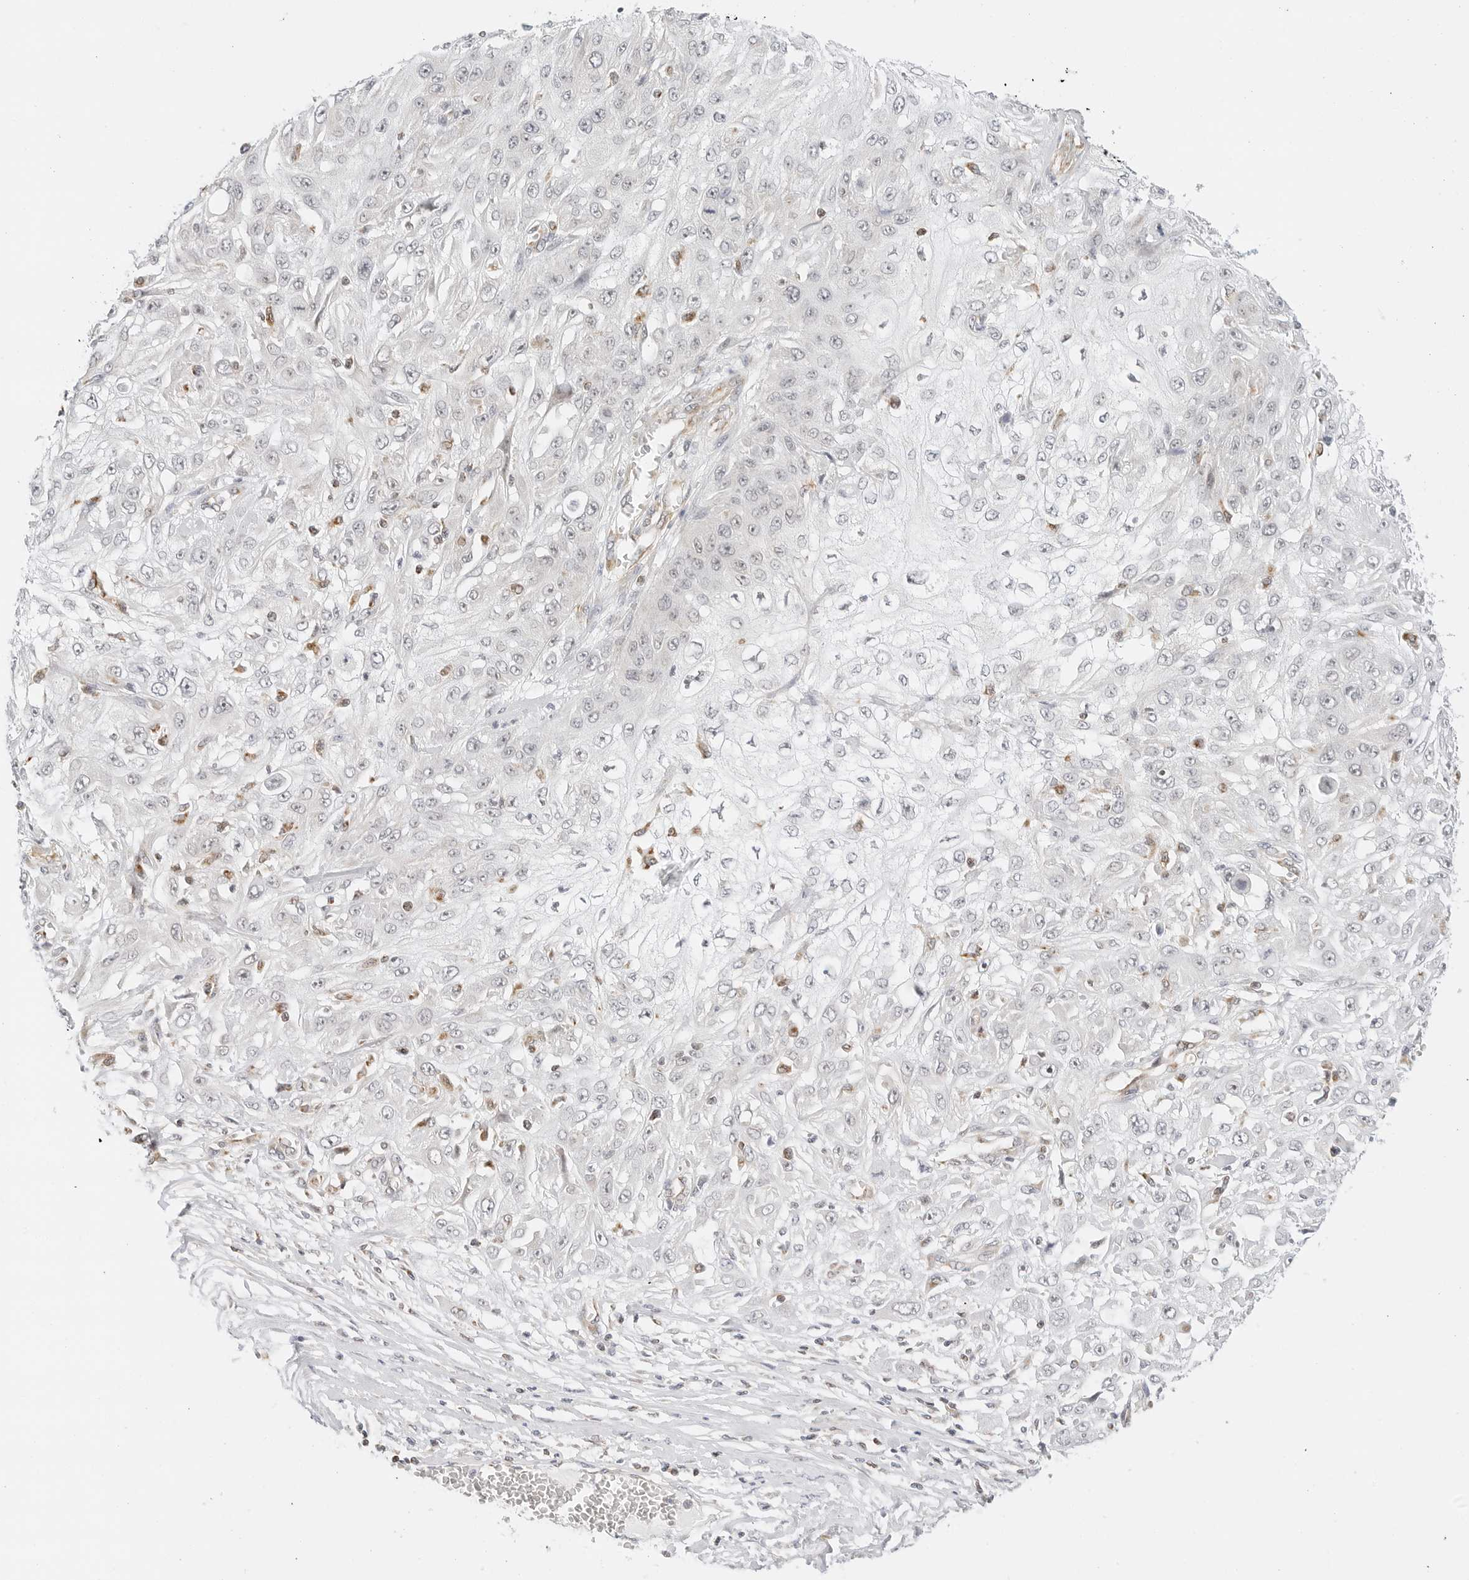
{"staining": {"intensity": "negative", "quantity": "none", "location": "none"}, "tissue": "skin cancer", "cell_type": "Tumor cells", "image_type": "cancer", "snomed": [{"axis": "morphology", "description": "Squamous cell carcinoma, NOS"}, {"axis": "morphology", "description": "Squamous cell carcinoma, metastatic, NOS"}, {"axis": "topography", "description": "Skin"}, {"axis": "topography", "description": "Lymph node"}], "caption": "There is no significant expression in tumor cells of skin cancer. (DAB (3,3'-diaminobenzidine) immunohistochemistry (IHC), high magnification).", "gene": "GORAB", "patient": {"sex": "male", "age": 75}}